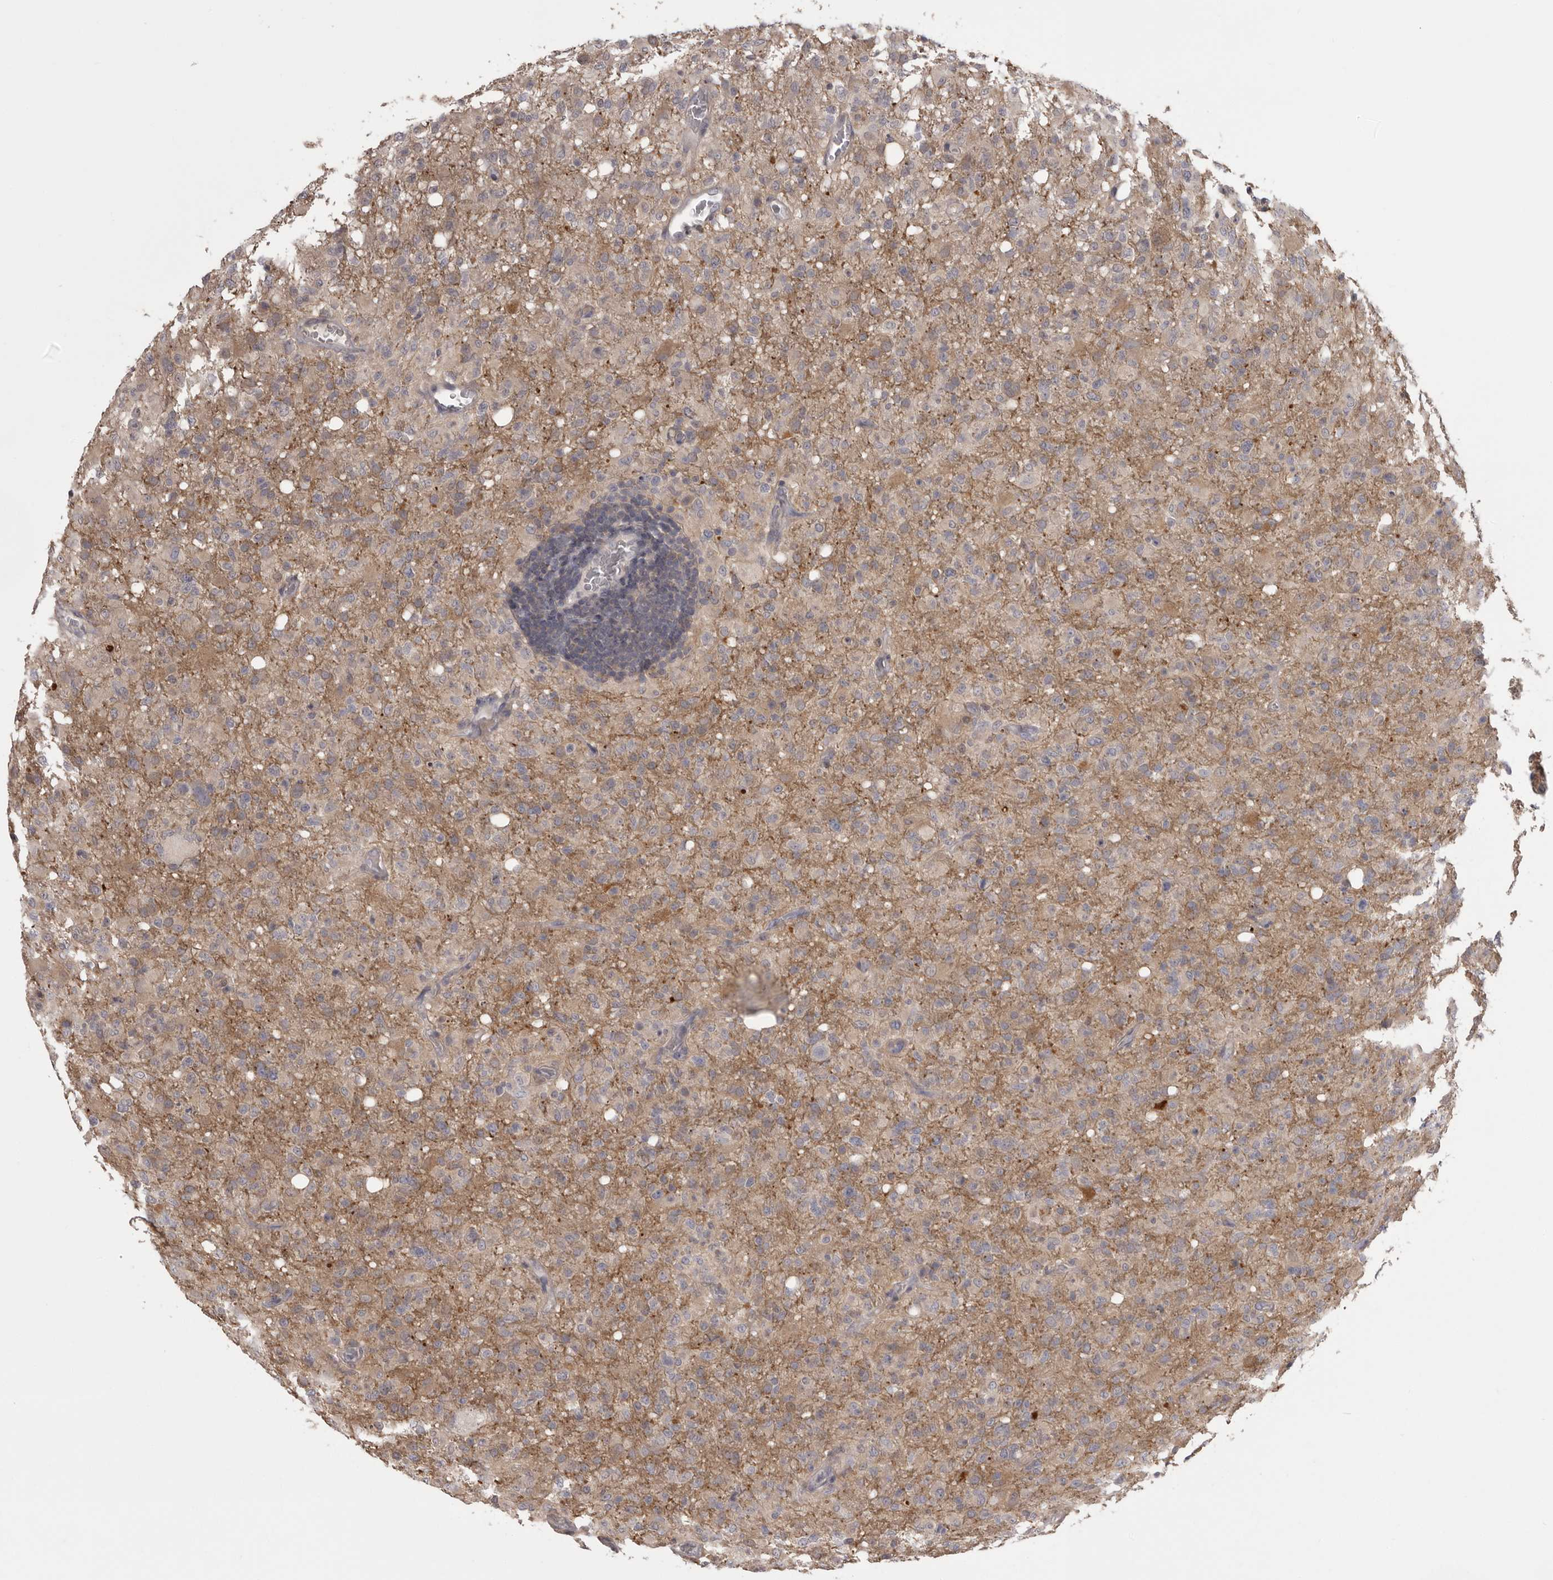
{"staining": {"intensity": "weak", "quantity": "<25%", "location": "cytoplasmic/membranous"}, "tissue": "glioma", "cell_type": "Tumor cells", "image_type": "cancer", "snomed": [{"axis": "morphology", "description": "Glioma, malignant, High grade"}, {"axis": "topography", "description": "Brain"}], "caption": "Glioma was stained to show a protein in brown. There is no significant positivity in tumor cells.", "gene": "MDH1", "patient": {"sex": "female", "age": 57}}